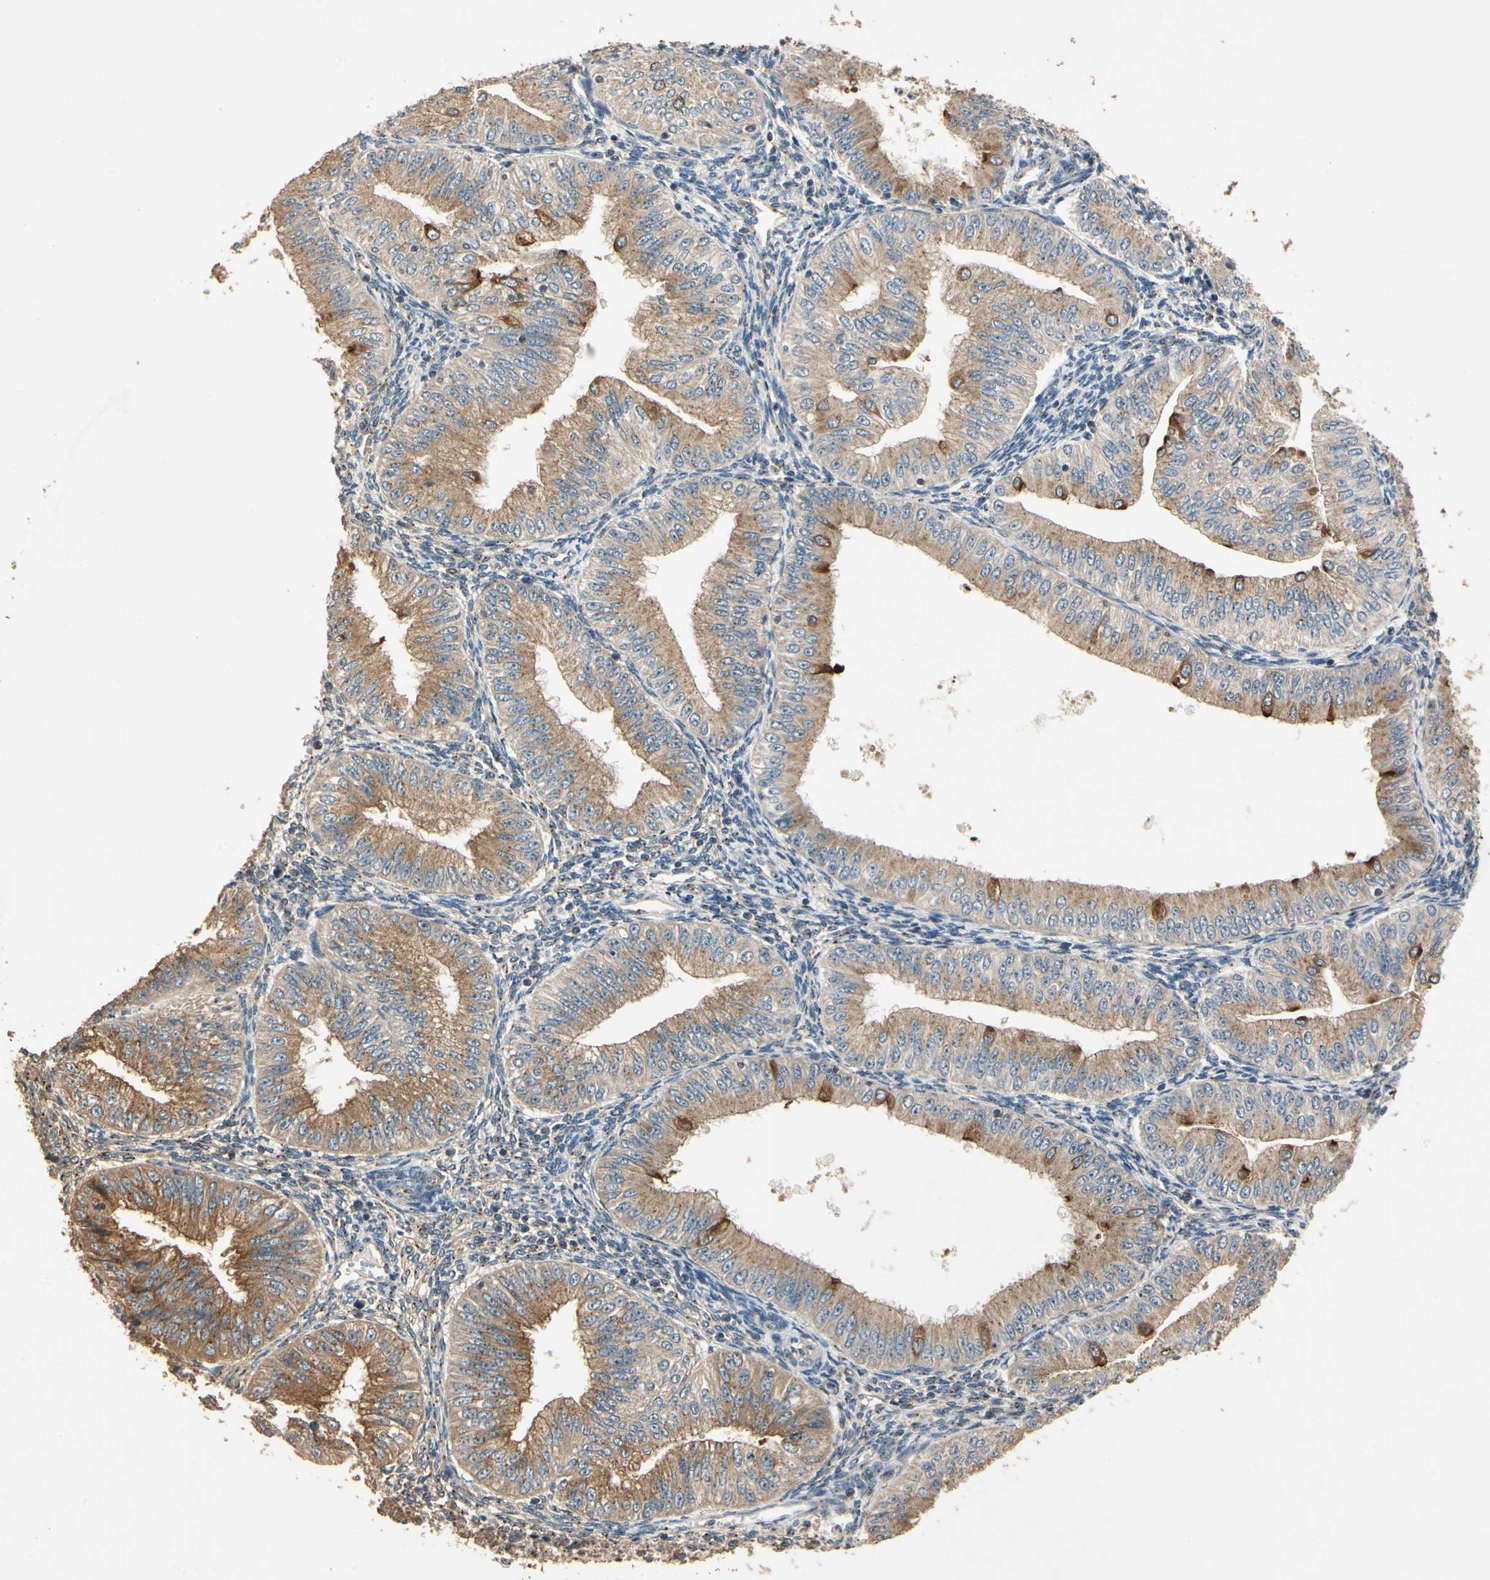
{"staining": {"intensity": "moderate", "quantity": ">75%", "location": "cytoplasmic/membranous"}, "tissue": "endometrial cancer", "cell_type": "Tumor cells", "image_type": "cancer", "snomed": [{"axis": "morphology", "description": "Normal tissue, NOS"}, {"axis": "morphology", "description": "Adenocarcinoma, NOS"}, {"axis": "topography", "description": "Endometrium"}], "caption": "Endometrial adenocarcinoma stained for a protein displays moderate cytoplasmic/membranous positivity in tumor cells.", "gene": "AKAP9", "patient": {"sex": "female", "age": 53}}